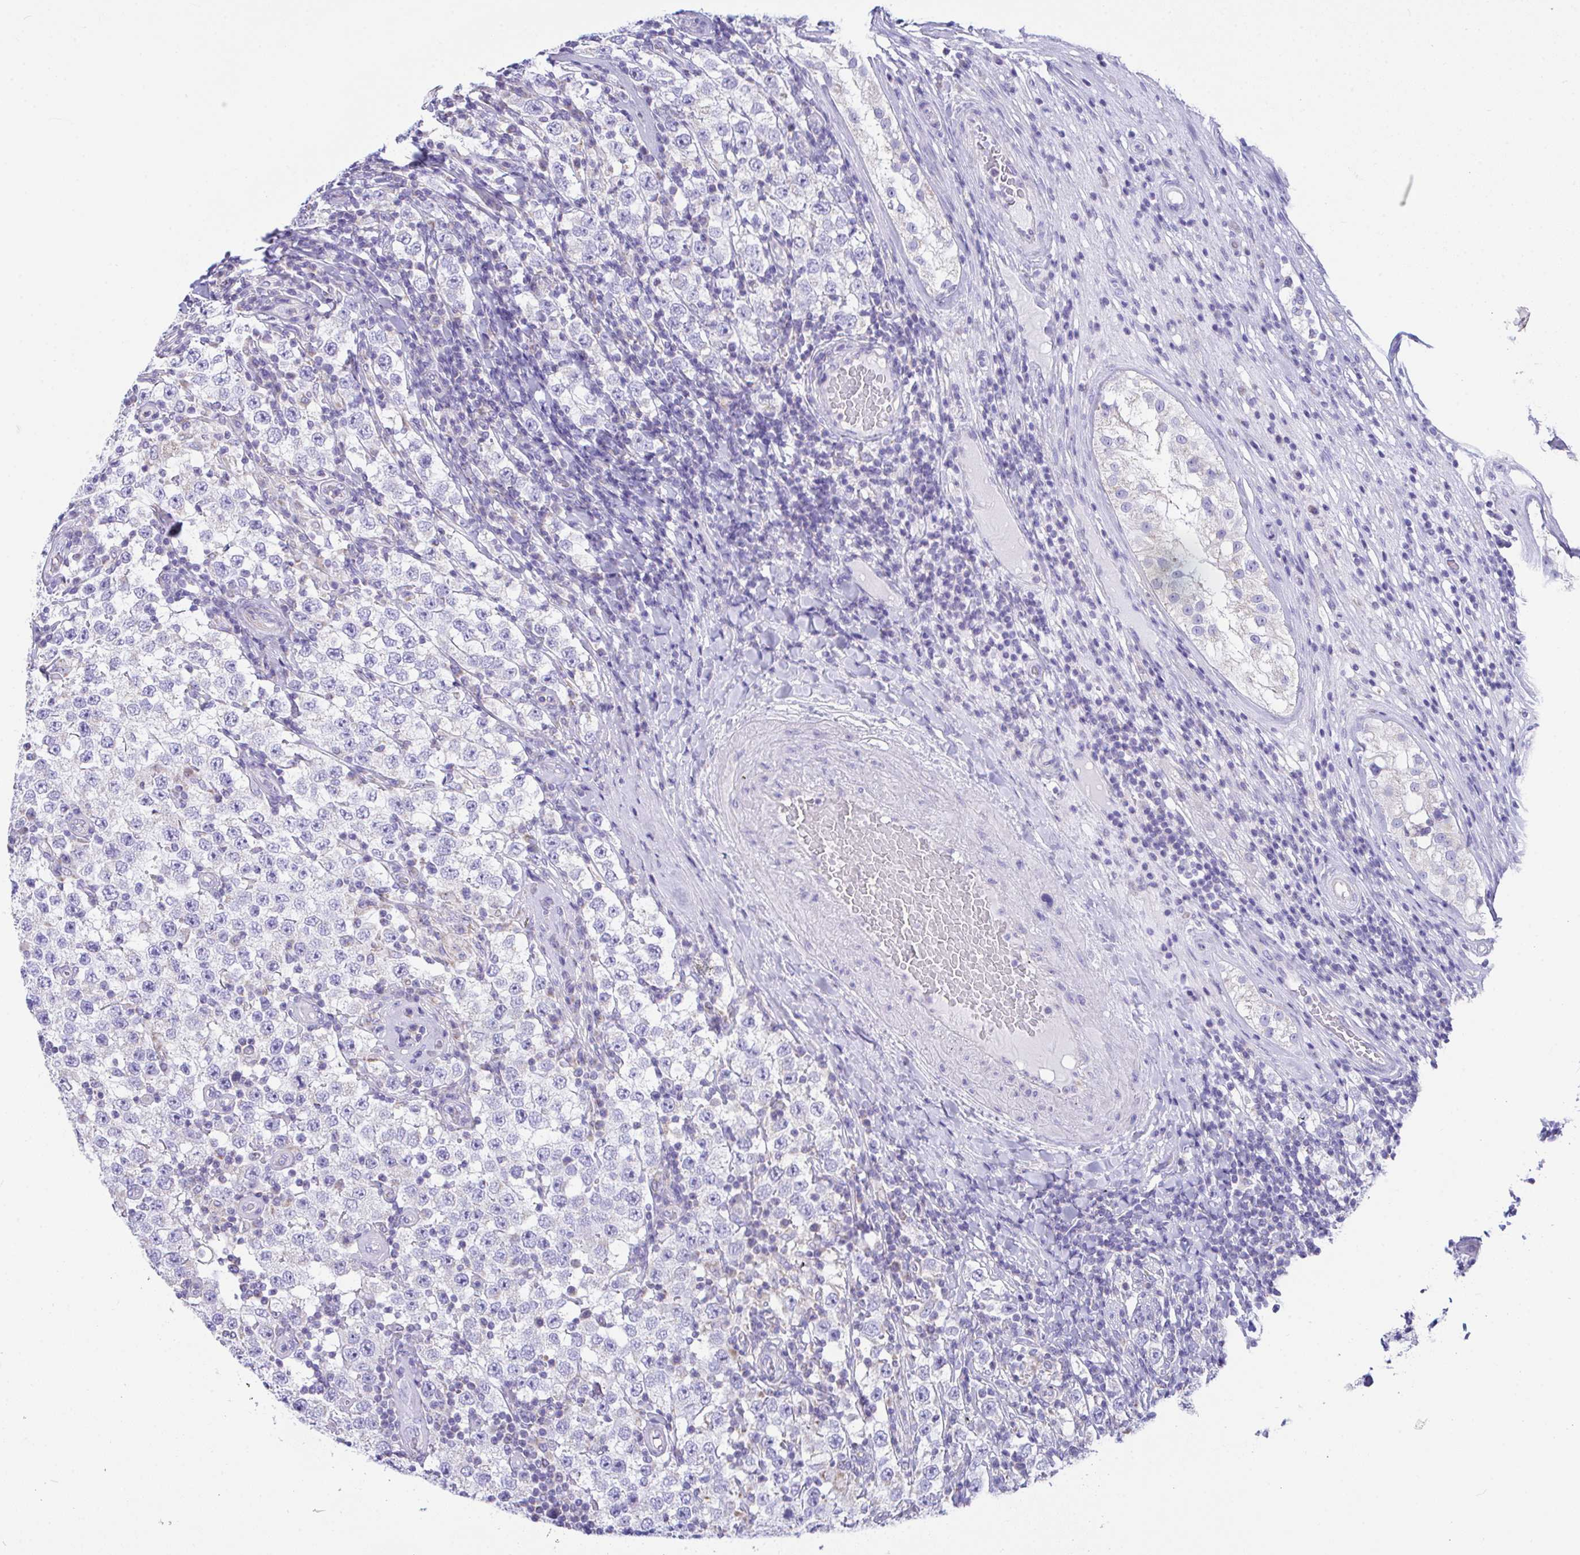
{"staining": {"intensity": "negative", "quantity": "none", "location": "none"}, "tissue": "testis cancer", "cell_type": "Tumor cells", "image_type": "cancer", "snomed": [{"axis": "morphology", "description": "Normal tissue, NOS"}, {"axis": "morphology", "description": "Urothelial carcinoma, High grade"}, {"axis": "morphology", "description": "Seminoma, NOS"}, {"axis": "morphology", "description": "Carcinoma, Embryonal, NOS"}, {"axis": "topography", "description": "Urinary bladder"}, {"axis": "topography", "description": "Testis"}], "caption": "This is an immunohistochemistry image of testis embryonal carcinoma. There is no staining in tumor cells.", "gene": "NLRP8", "patient": {"sex": "male", "age": 41}}